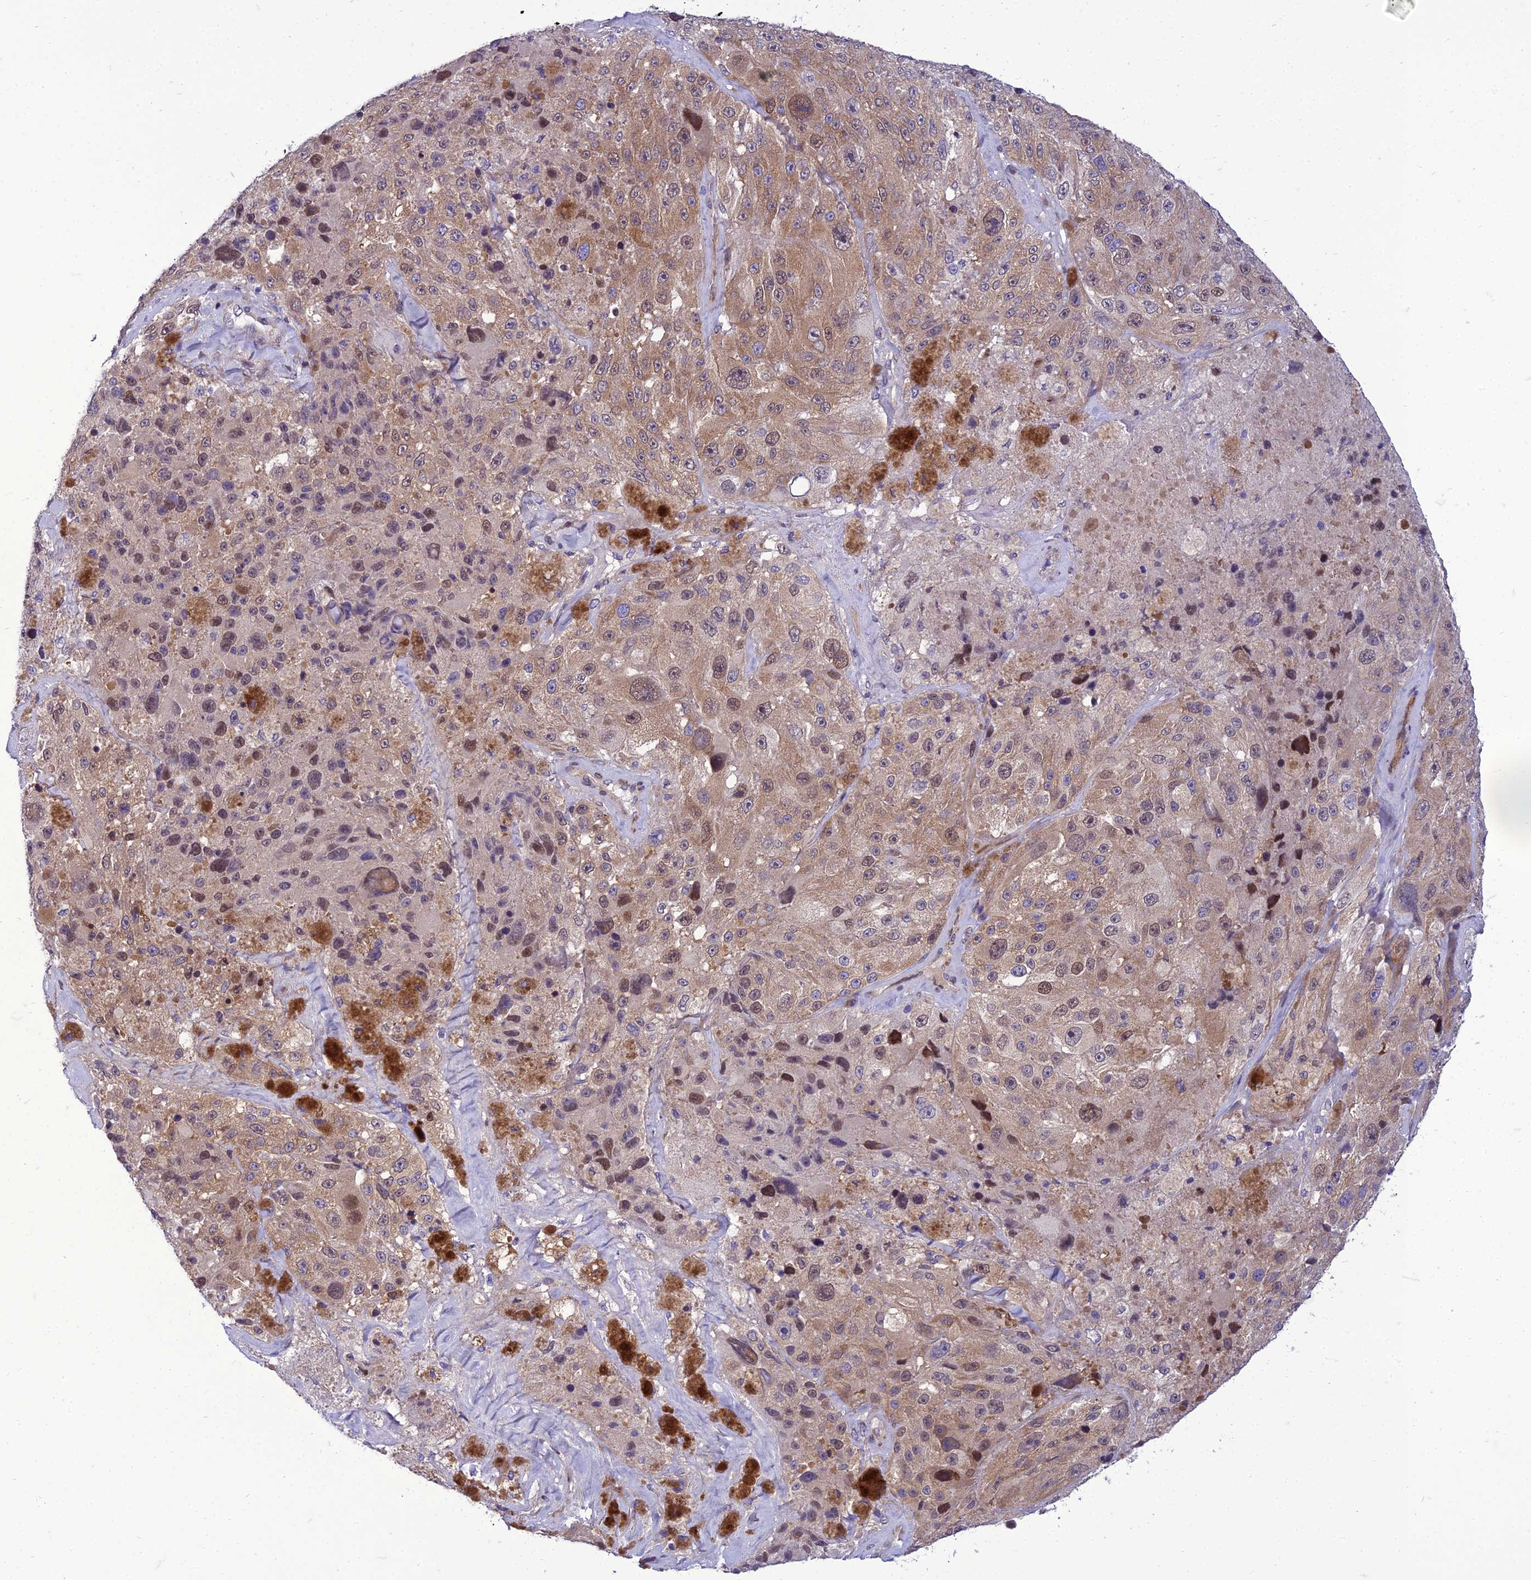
{"staining": {"intensity": "moderate", "quantity": "25%-75%", "location": "cytoplasmic/membranous,nuclear"}, "tissue": "melanoma", "cell_type": "Tumor cells", "image_type": "cancer", "snomed": [{"axis": "morphology", "description": "Malignant melanoma, Metastatic site"}, {"axis": "topography", "description": "Lymph node"}], "caption": "Approximately 25%-75% of tumor cells in human malignant melanoma (metastatic site) reveal moderate cytoplasmic/membranous and nuclear protein positivity as visualized by brown immunohistochemical staining.", "gene": "GAB4", "patient": {"sex": "male", "age": 62}}